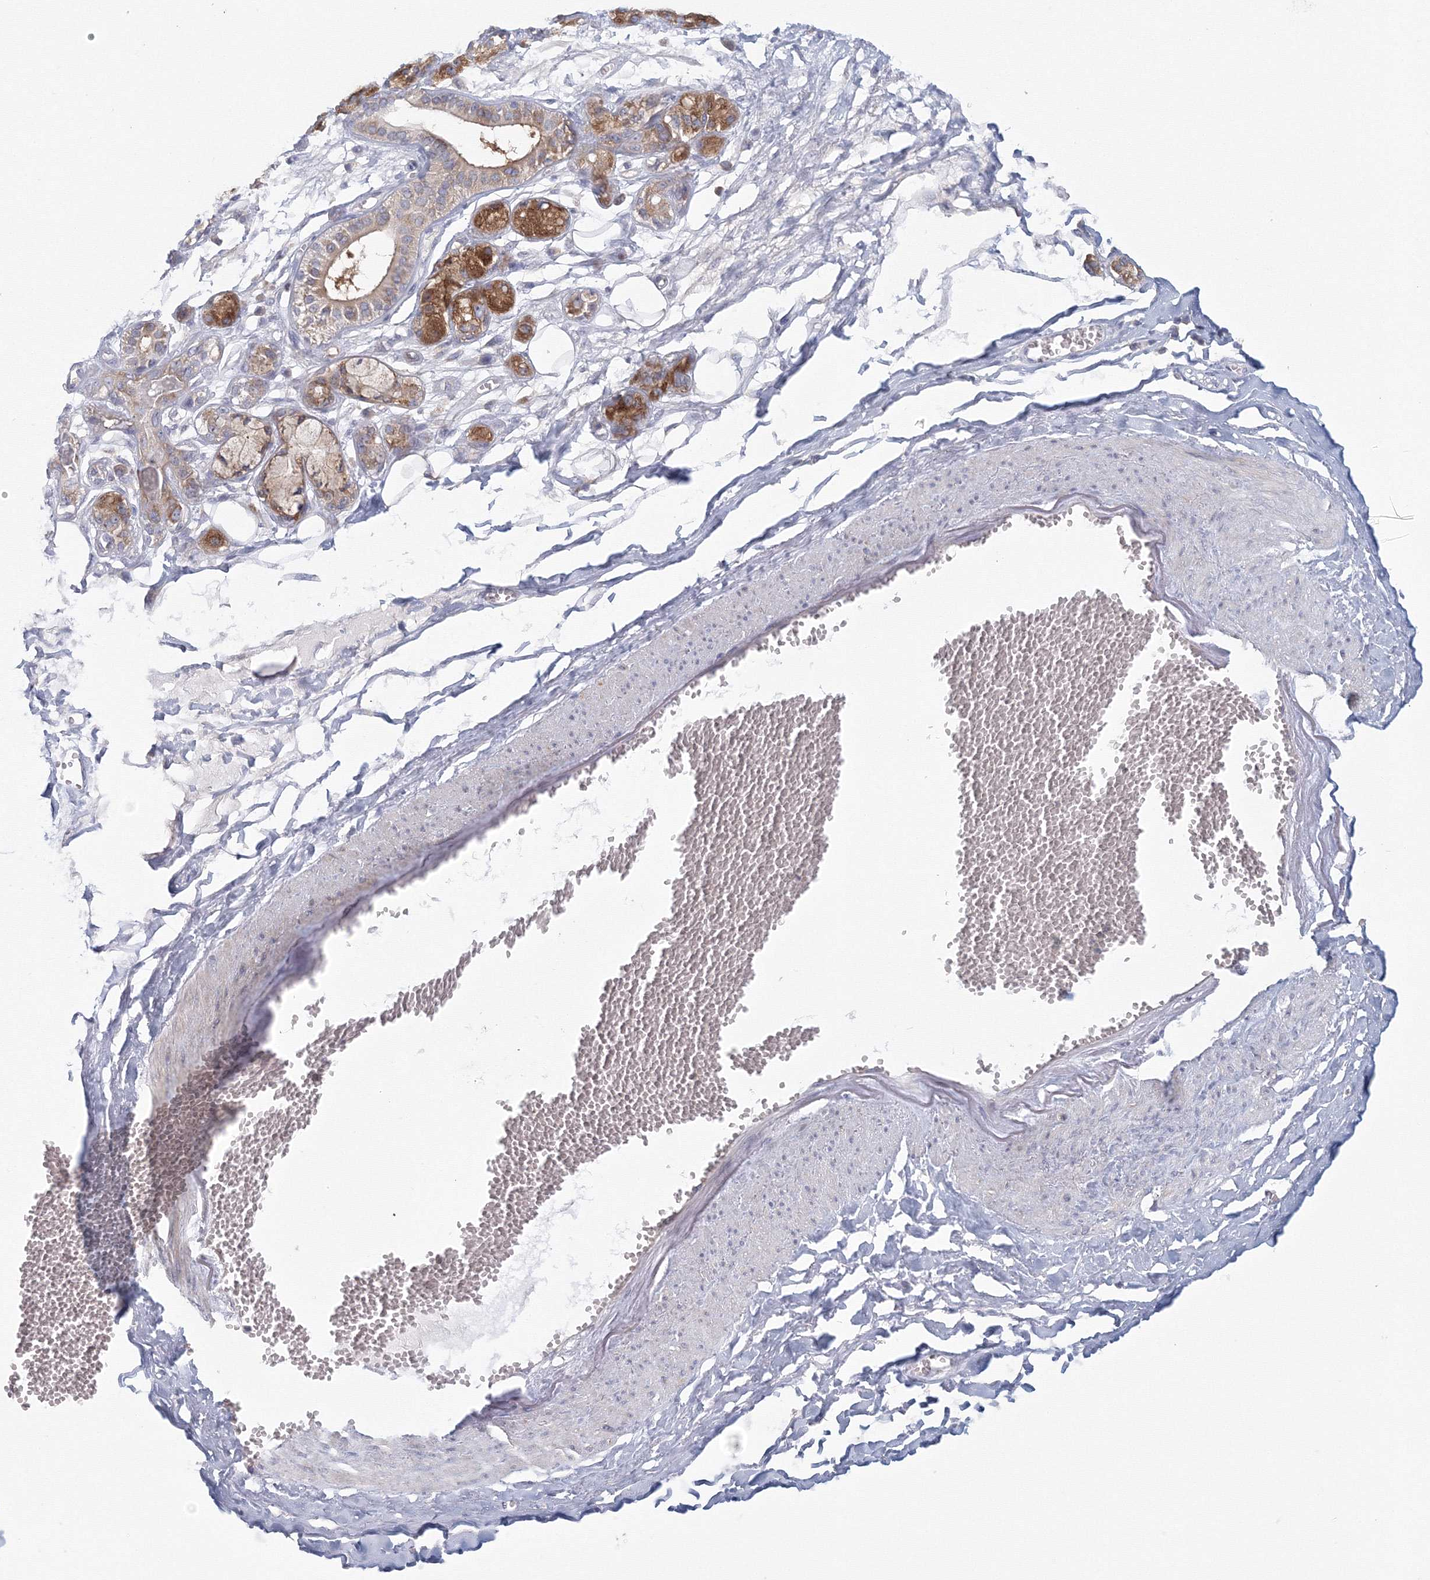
{"staining": {"intensity": "negative", "quantity": "none", "location": "none"}, "tissue": "adipose tissue", "cell_type": "Adipocytes", "image_type": "normal", "snomed": [{"axis": "morphology", "description": "Normal tissue, NOS"}, {"axis": "morphology", "description": "Inflammation, NOS"}, {"axis": "topography", "description": "Salivary gland"}, {"axis": "topography", "description": "Peripheral nerve tissue"}], "caption": "An immunohistochemistry (IHC) micrograph of normal adipose tissue is shown. There is no staining in adipocytes of adipose tissue. The staining is performed using DAB brown chromogen with nuclei counter-stained in using hematoxylin.", "gene": "TACC2", "patient": {"sex": "female", "age": 75}}